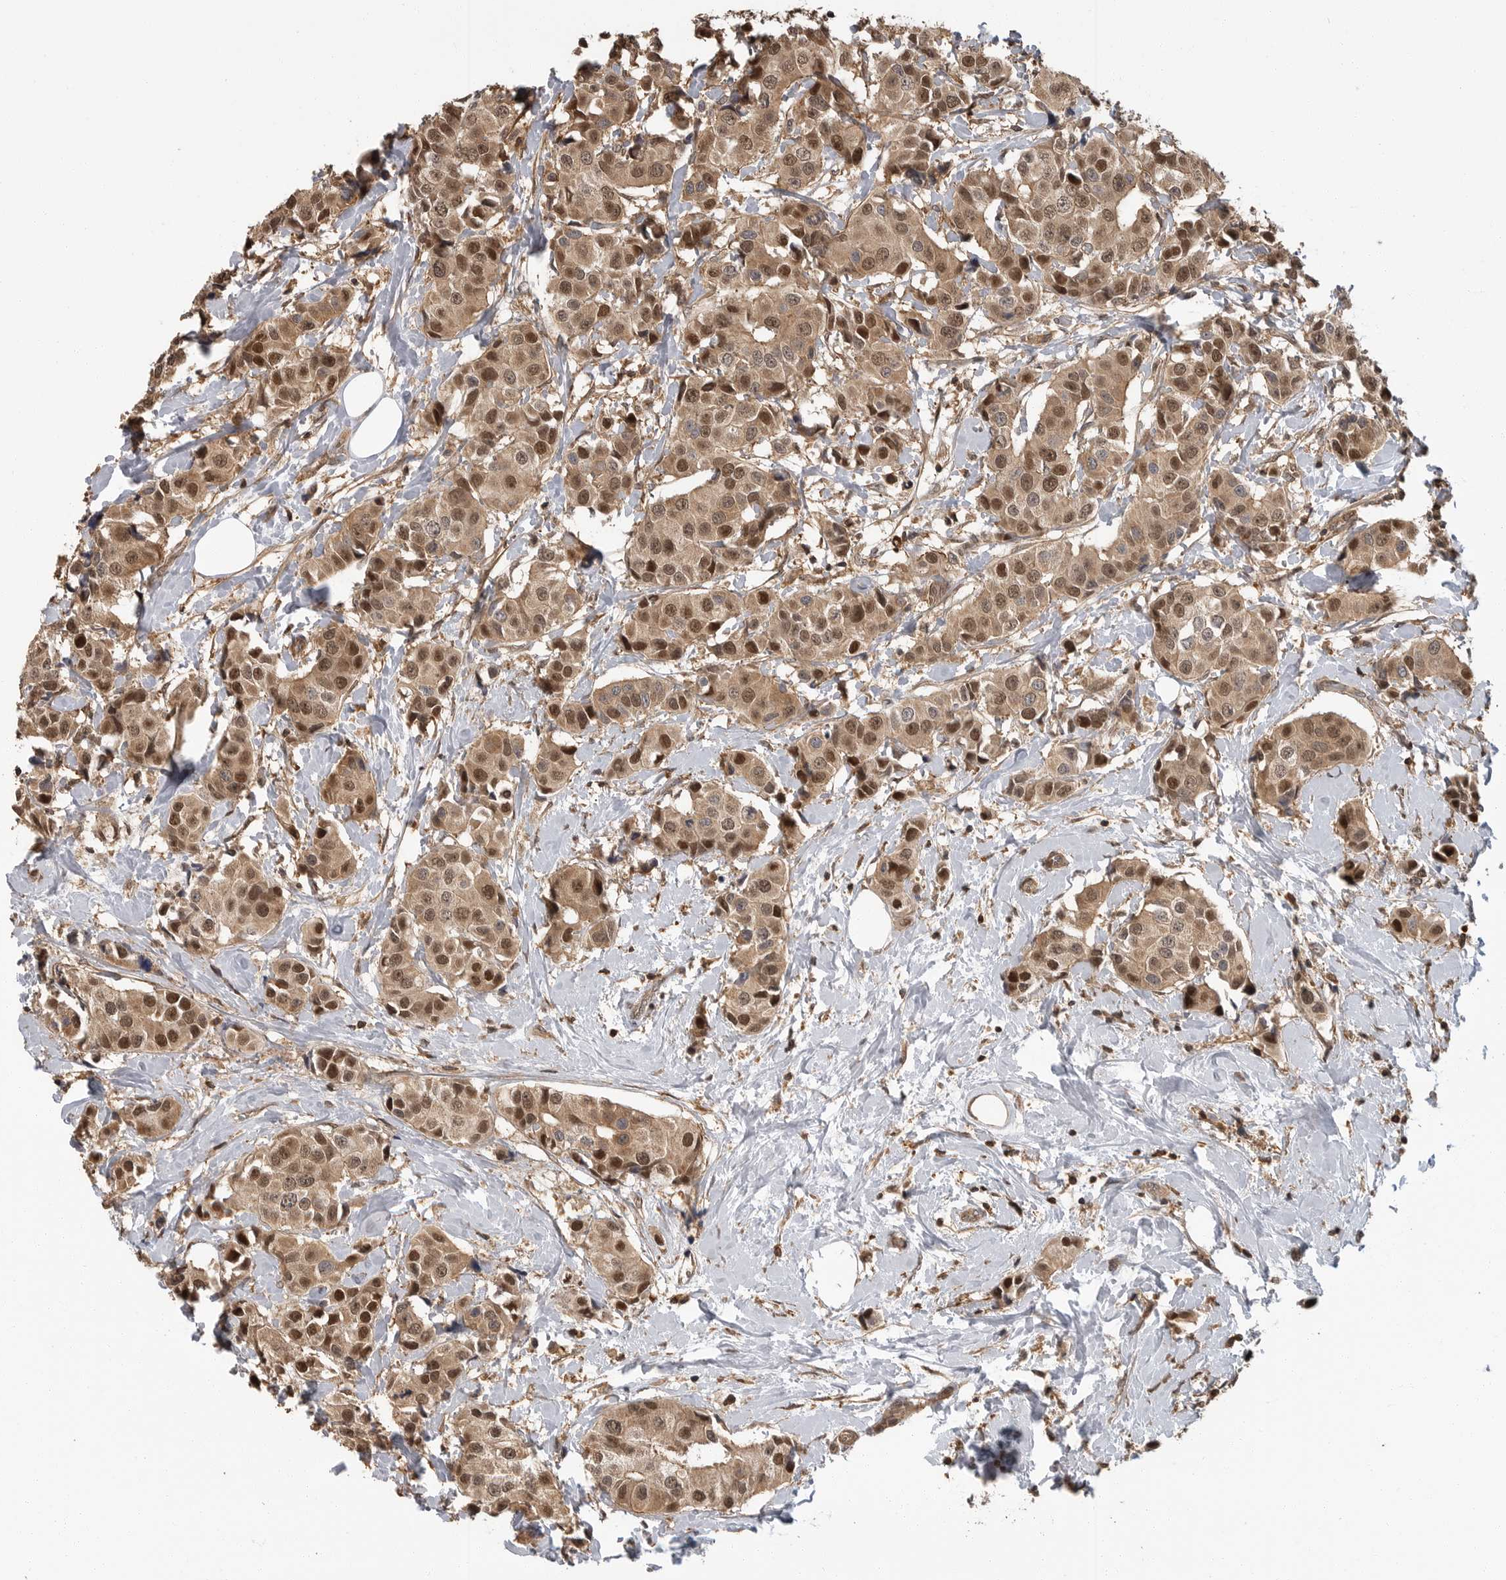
{"staining": {"intensity": "moderate", "quantity": ">75%", "location": "cytoplasmic/membranous,nuclear"}, "tissue": "breast cancer", "cell_type": "Tumor cells", "image_type": "cancer", "snomed": [{"axis": "morphology", "description": "Normal tissue, NOS"}, {"axis": "morphology", "description": "Duct carcinoma"}, {"axis": "topography", "description": "Breast"}], "caption": "IHC of human intraductal carcinoma (breast) reveals medium levels of moderate cytoplasmic/membranous and nuclear expression in about >75% of tumor cells.", "gene": "ERN1", "patient": {"sex": "female", "age": 39}}